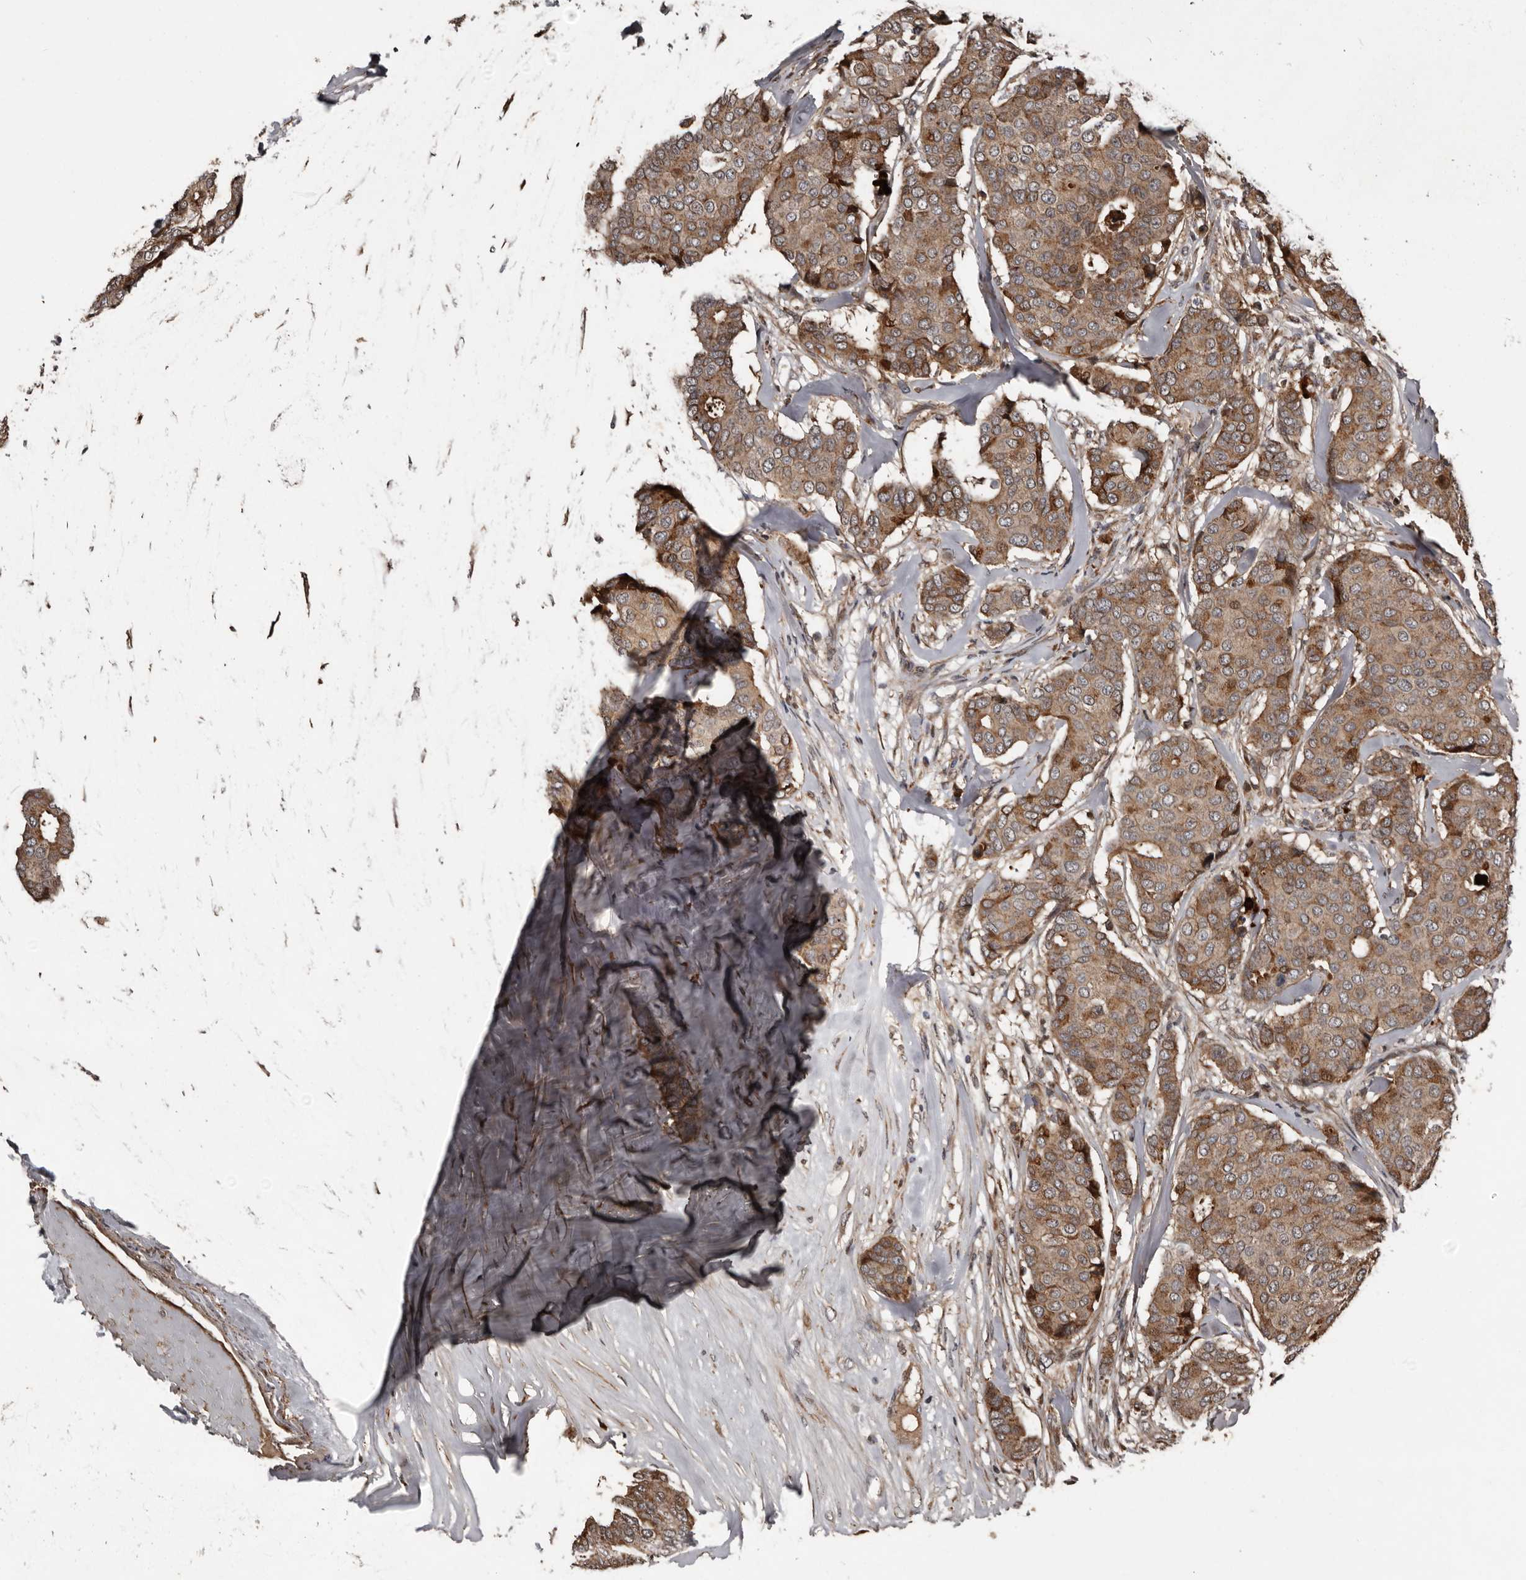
{"staining": {"intensity": "moderate", "quantity": ">75%", "location": "cytoplasmic/membranous"}, "tissue": "breast cancer", "cell_type": "Tumor cells", "image_type": "cancer", "snomed": [{"axis": "morphology", "description": "Duct carcinoma"}, {"axis": "topography", "description": "Breast"}], "caption": "Breast infiltrating ductal carcinoma was stained to show a protein in brown. There is medium levels of moderate cytoplasmic/membranous positivity in approximately >75% of tumor cells.", "gene": "SERTAD4", "patient": {"sex": "female", "age": 75}}